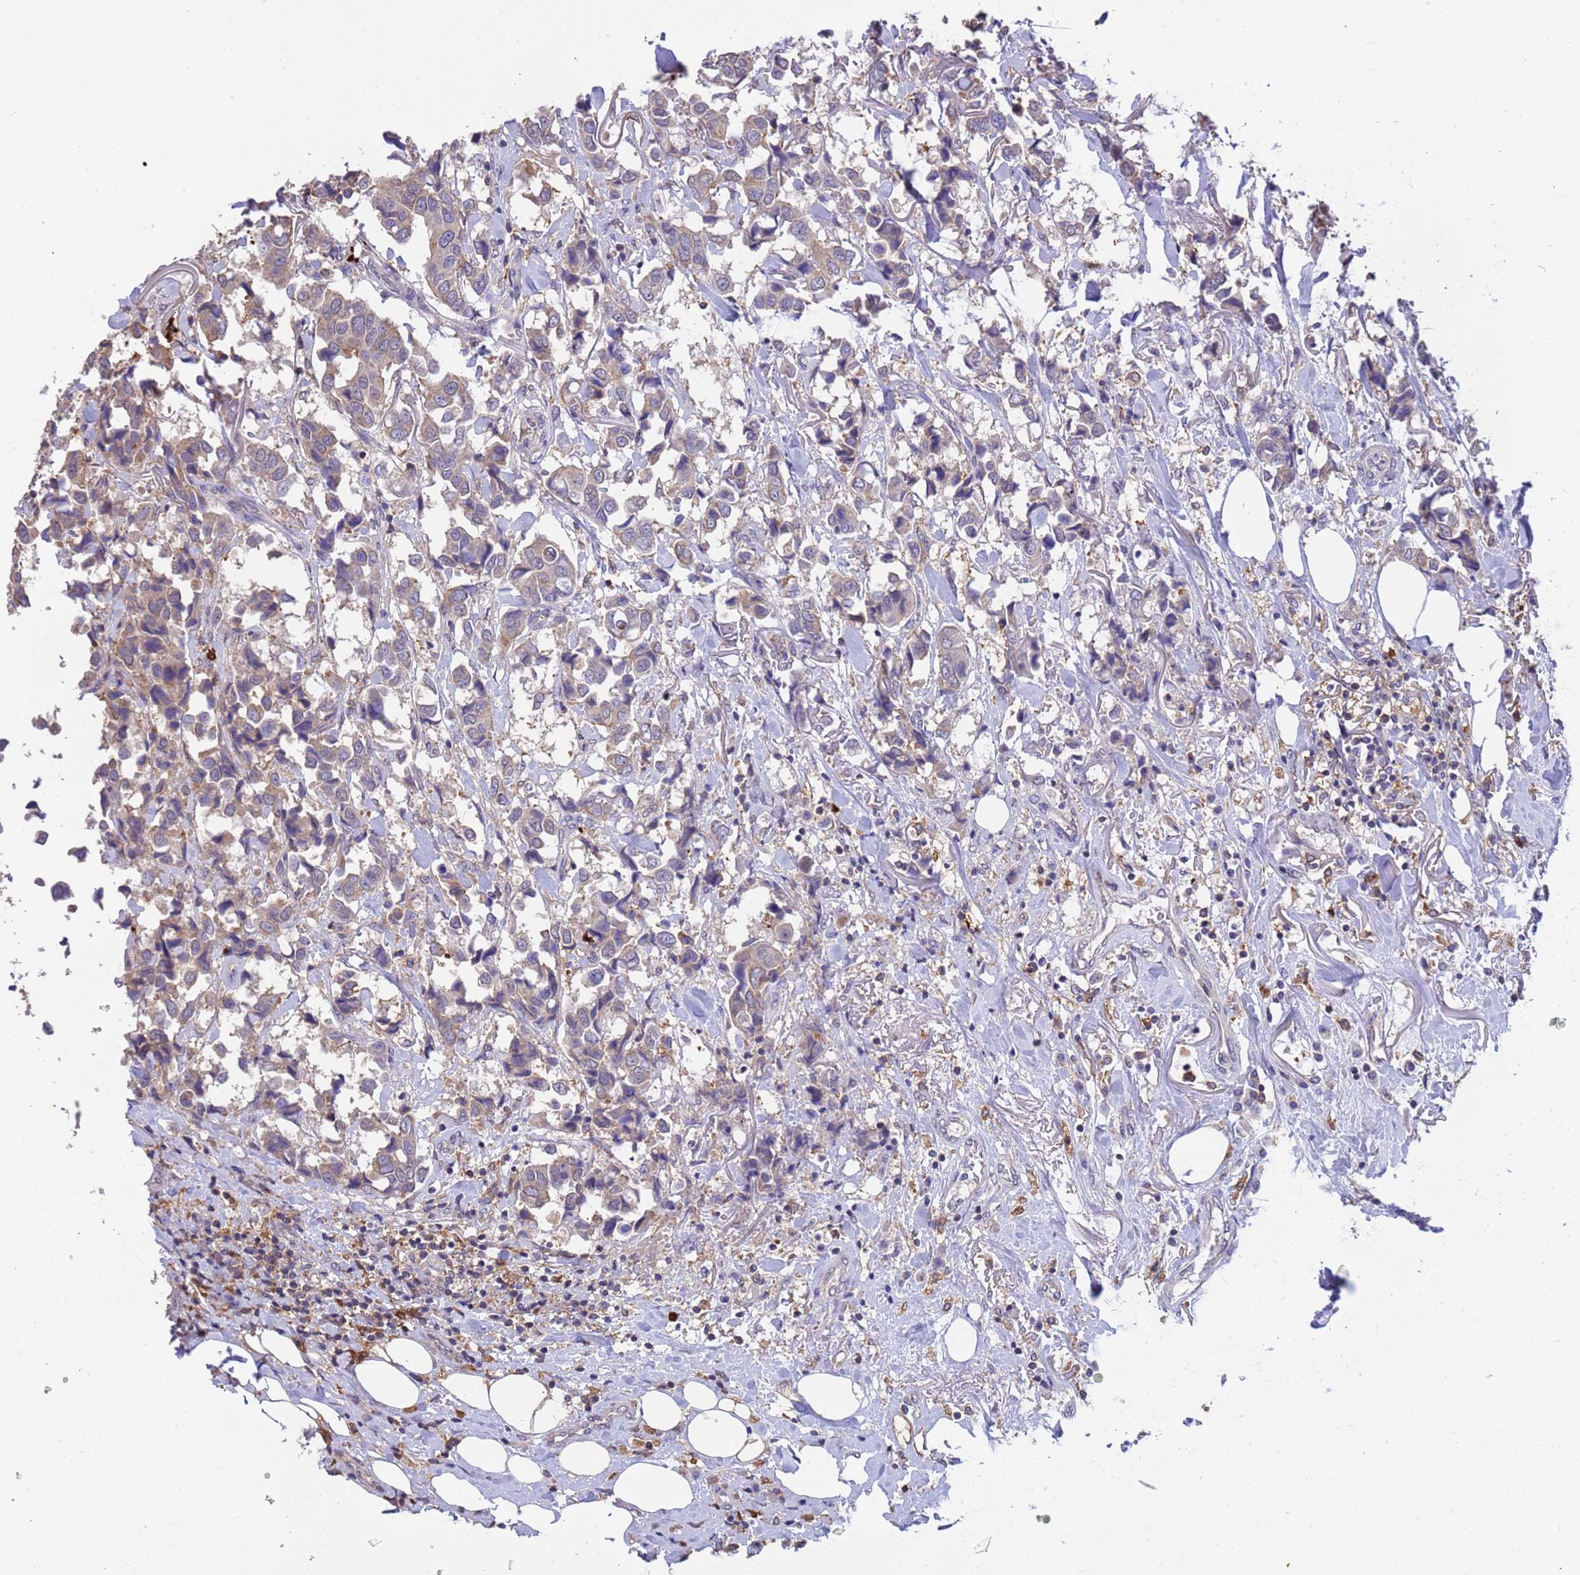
{"staining": {"intensity": "weak", "quantity": "25%-75%", "location": "cytoplasmic/membranous"}, "tissue": "breast cancer", "cell_type": "Tumor cells", "image_type": "cancer", "snomed": [{"axis": "morphology", "description": "Duct carcinoma"}, {"axis": "topography", "description": "Breast"}], "caption": "Immunohistochemistry (IHC) staining of breast cancer (invasive ductal carcinoma), which demonstrates low levels of weak cytoplasmic/membranous positivity in approximately 25%-75% of tumor cells indicating weak cytoplasmic/membranous protein expression. The staining was performed using DAB (brown) for protein detection and nuclei were counterstained in hematoxylin (blue).", "gene": "AMPD3", "patient": {"sex": "female", "age": 80}}